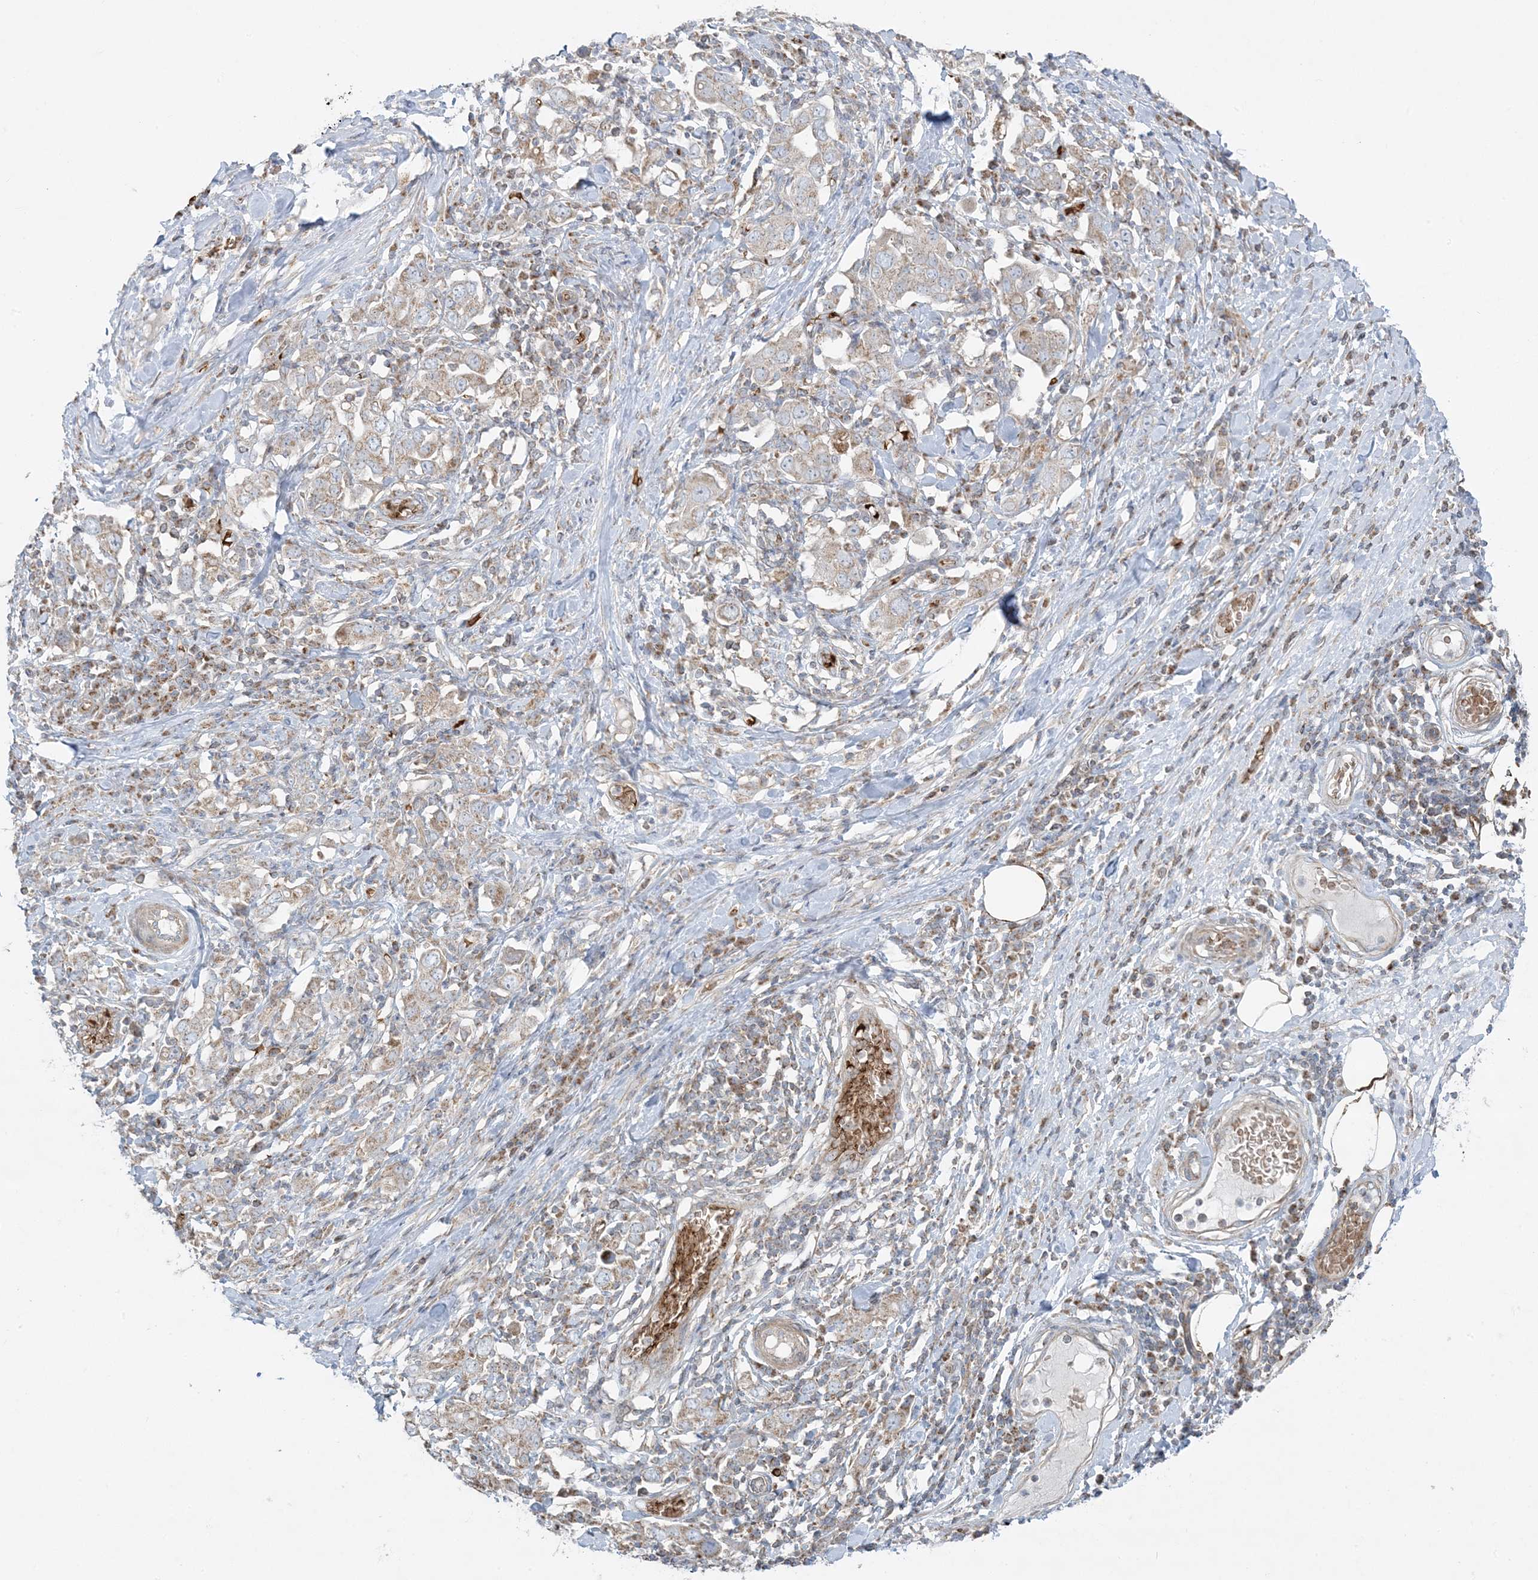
{"staining": {"intensity": "weak", "quantity": ">75%", "location": "cytoplasmic/membranous"}, "tissue": "stomach cancer", "cell_type": "Tumor cells", "image_type": "cancer", "snomed": [{"axis": "morphology", "description": "Adenocarcinoma, NOS"}, {"axis": "topography", "description": "Stomach, upper"}], "caption": "Human adenocarcinoma (stomach) stained with a protein marker shows weak staining in tumor cells.", "gene": "PIK3R4", "patient": {"sex": "male", "age": 62}}